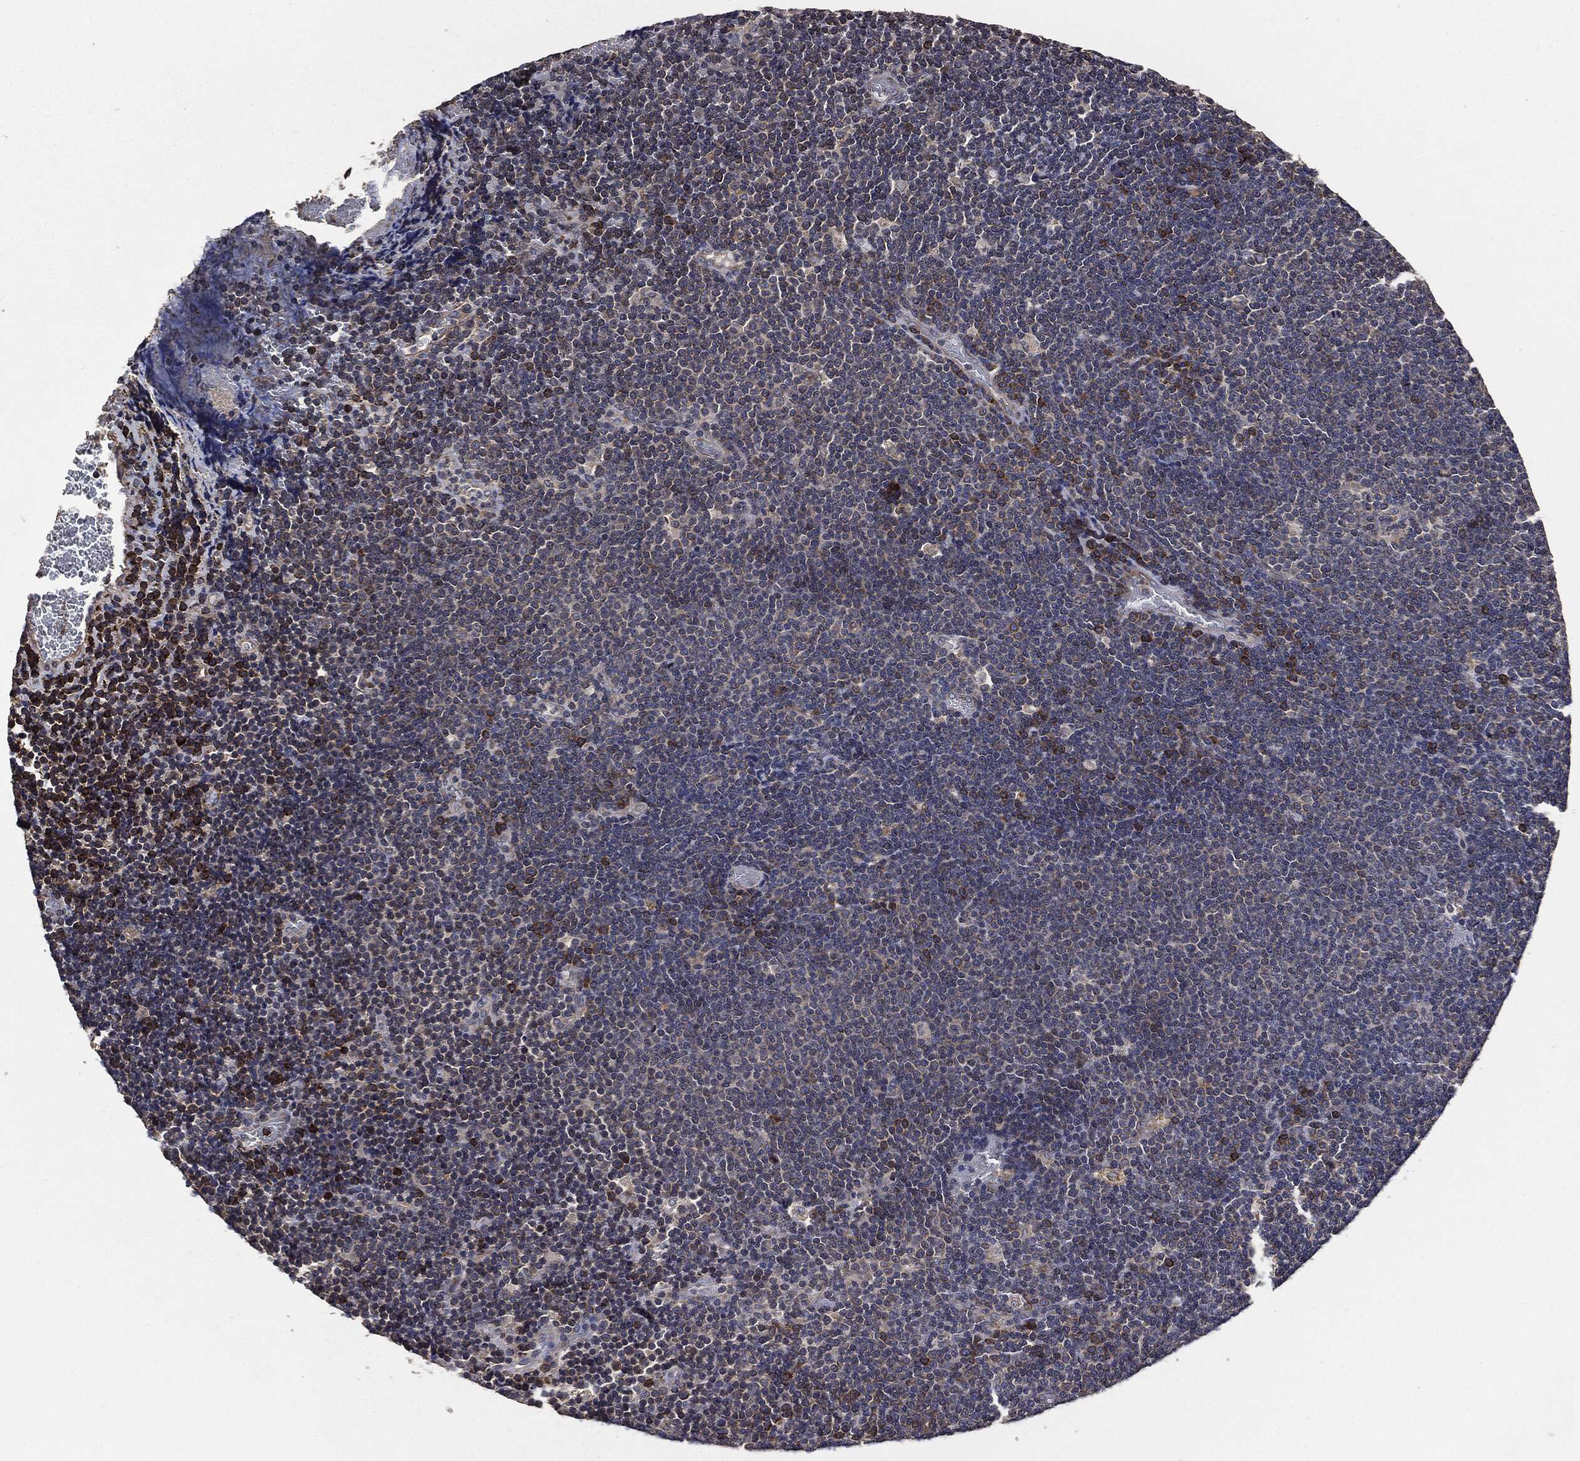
{"staining": {"intensity": "strong", "quantity": "<25%", "location": "cytoplasmic/membranous"}, "tissue": "lymphoma", "cell_type": "Tumor cells", "image_type": "cancer", "snomed": [{"axis": "morphology", "description": "Malignant lymphoma, non-Hodgkin's type, Low grade"}, {"axis": "topography", "description": "Brain"}], "caption": "Lymphoma stained with a brown dye demonstrates strong cytoplasmic/membranous positive expression in about <25% of tumor cells.", "gene": "STK3", "patient": {"sex": "female", "age": 66}}